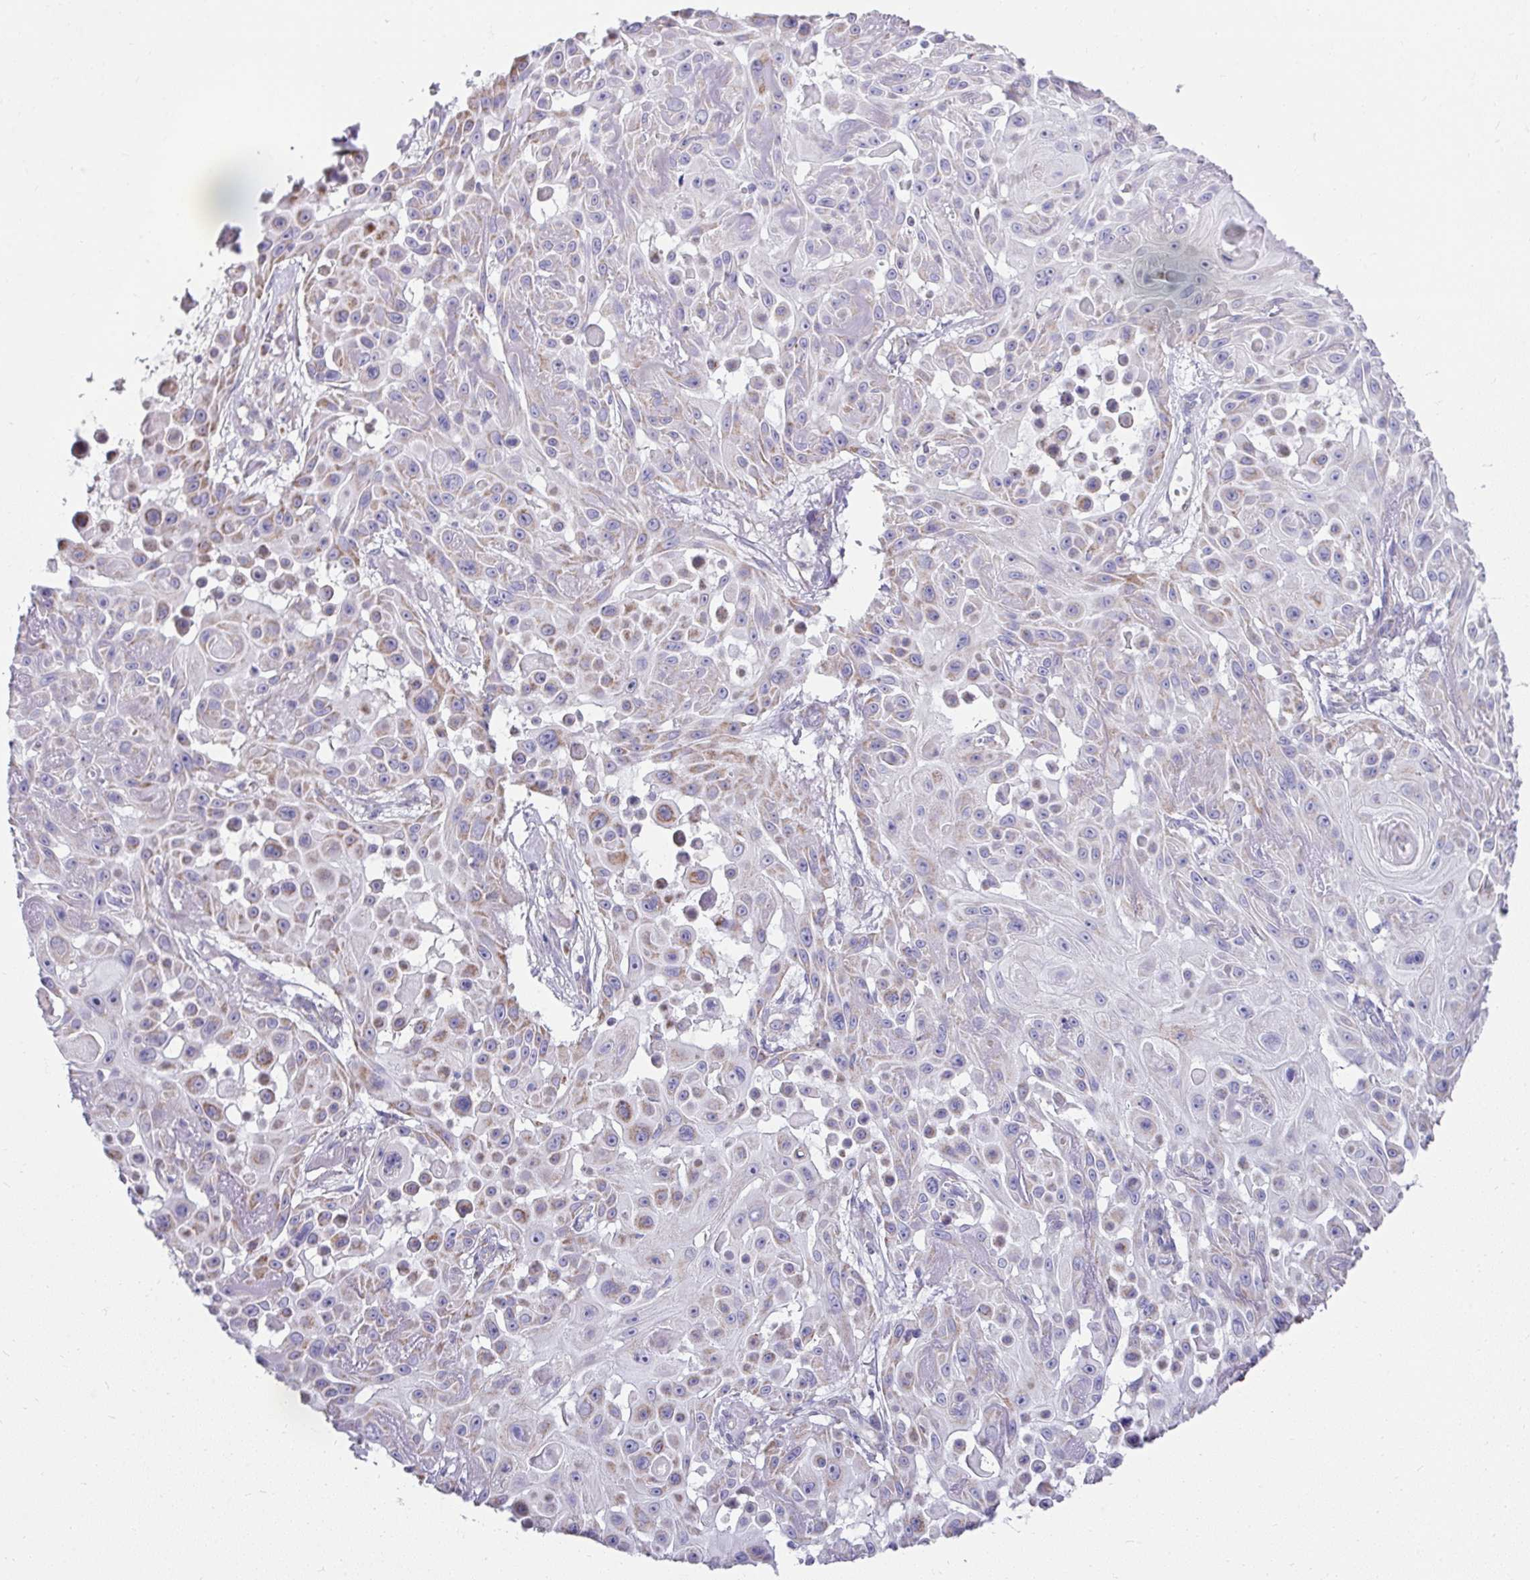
{"staining": {"intensity": "weak", "quantity": "<25%", "location": "cytoplasmic/membranous"}, "tissue": "skin cancer", "cell_type": "Tumor cells", "image_type": "cancer", "snomed": [{"axis": "morphology", "description": "Squamous cell carcinoma, NOS"}, {"axis": "topography", "description": "Skin"}], "caption": "A high-resolution micrograph shows IHC staining of skin squamous cell carcinoma, which shows no significant staining in tumor cells.", "gene": "PRRG3", "patient": {"sex": "male", "age": 91}}